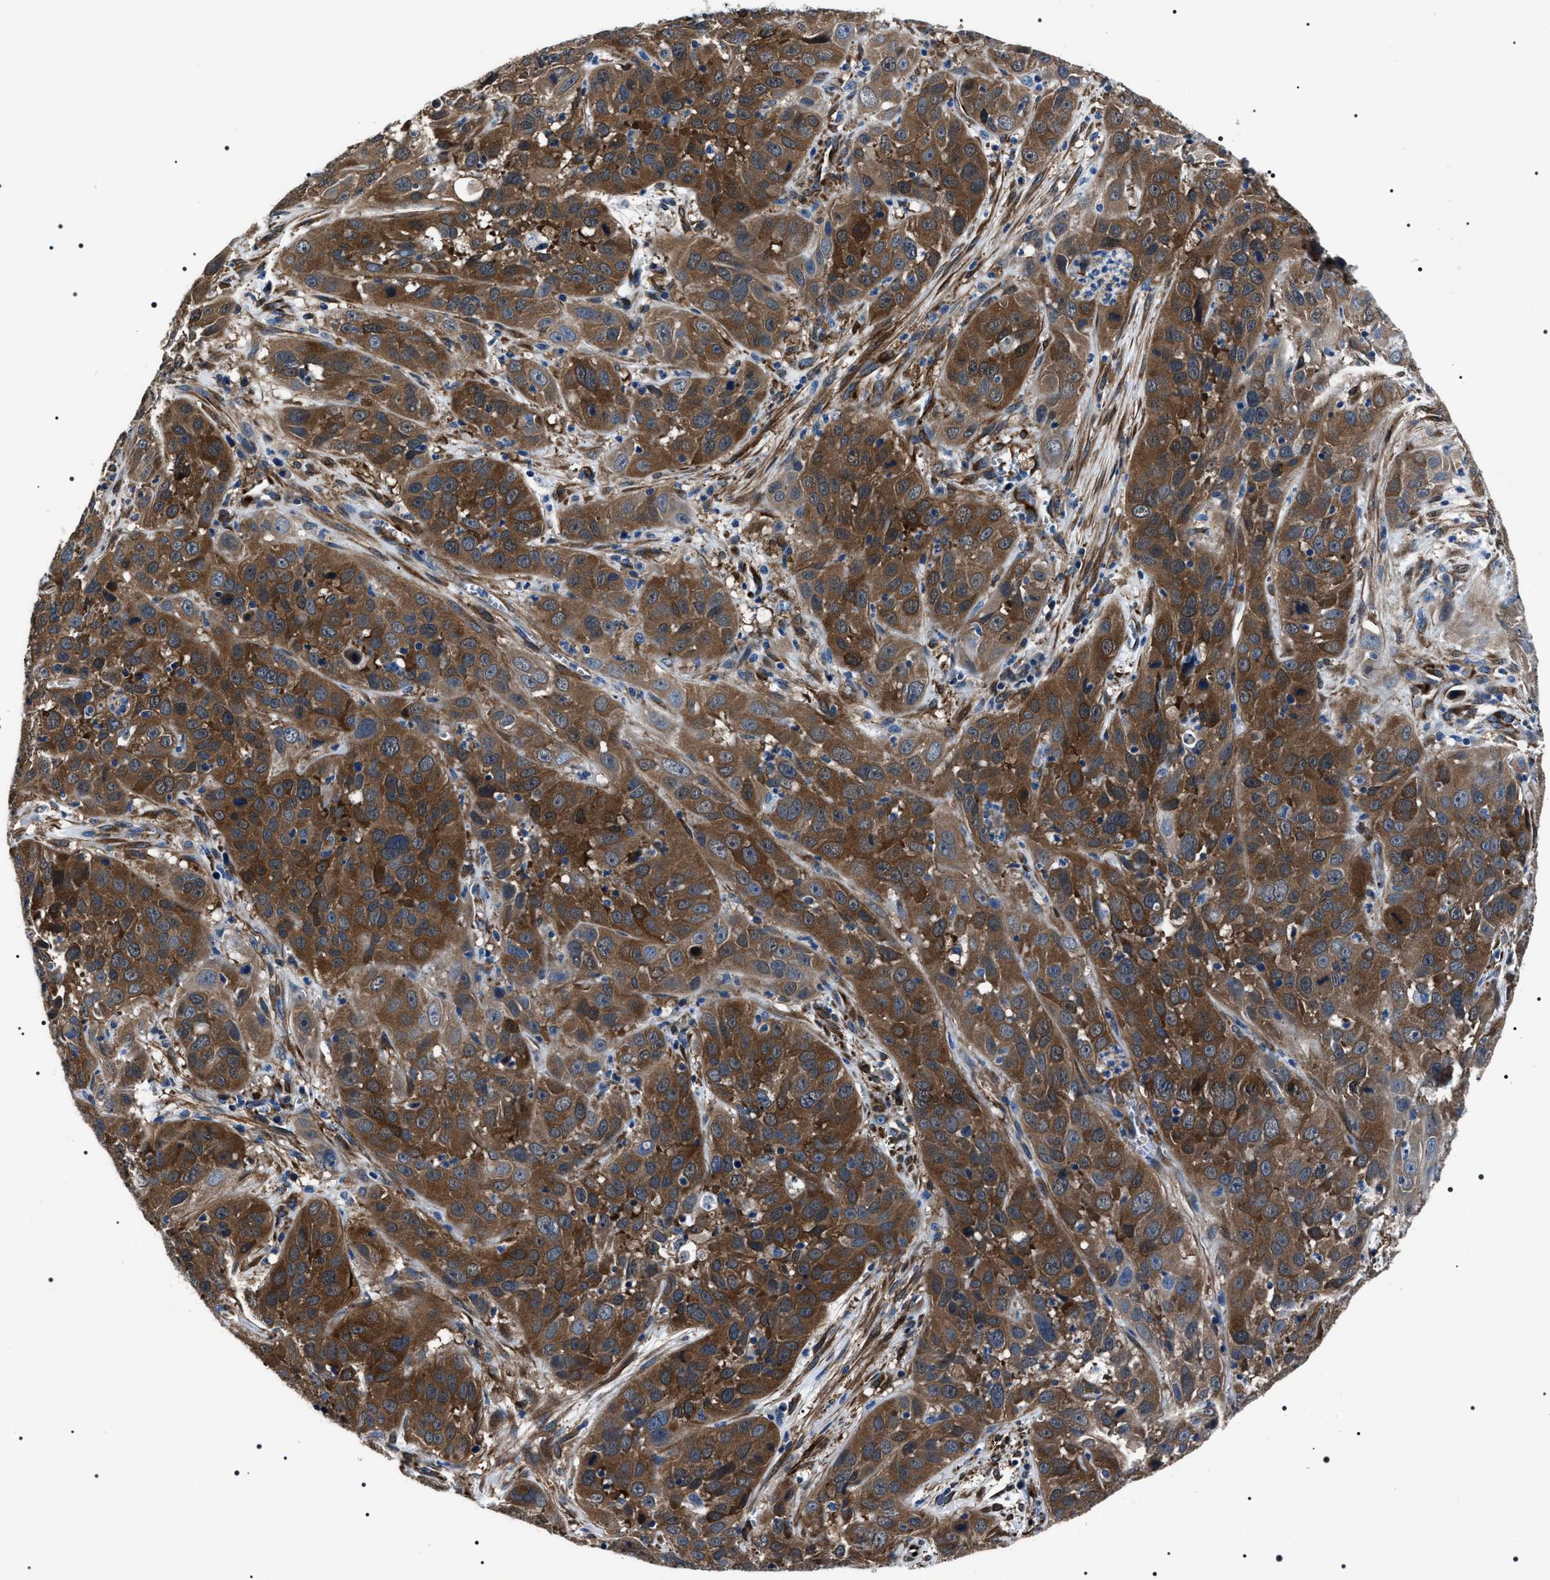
{"staining": {"intensity": "strong", "quantity": ">75%", "location": "cytoplasmic/membranous"}, "tissue": "cervical cancer", "cell_type": "Tumor cells", "image_type": "cancer", "snomed": [{"axis": "morphology", "description": "Squamous cell carcinoma, NOS"}, {"axis": "topography", "description": "Cervix"}], "caption": "A brown stain labels strong cytoplasmic/membranous staining of a protein in cervical cancer tumor cells.", "gene": "BAG2", "patient": {"sex": "female", "age": 32}}